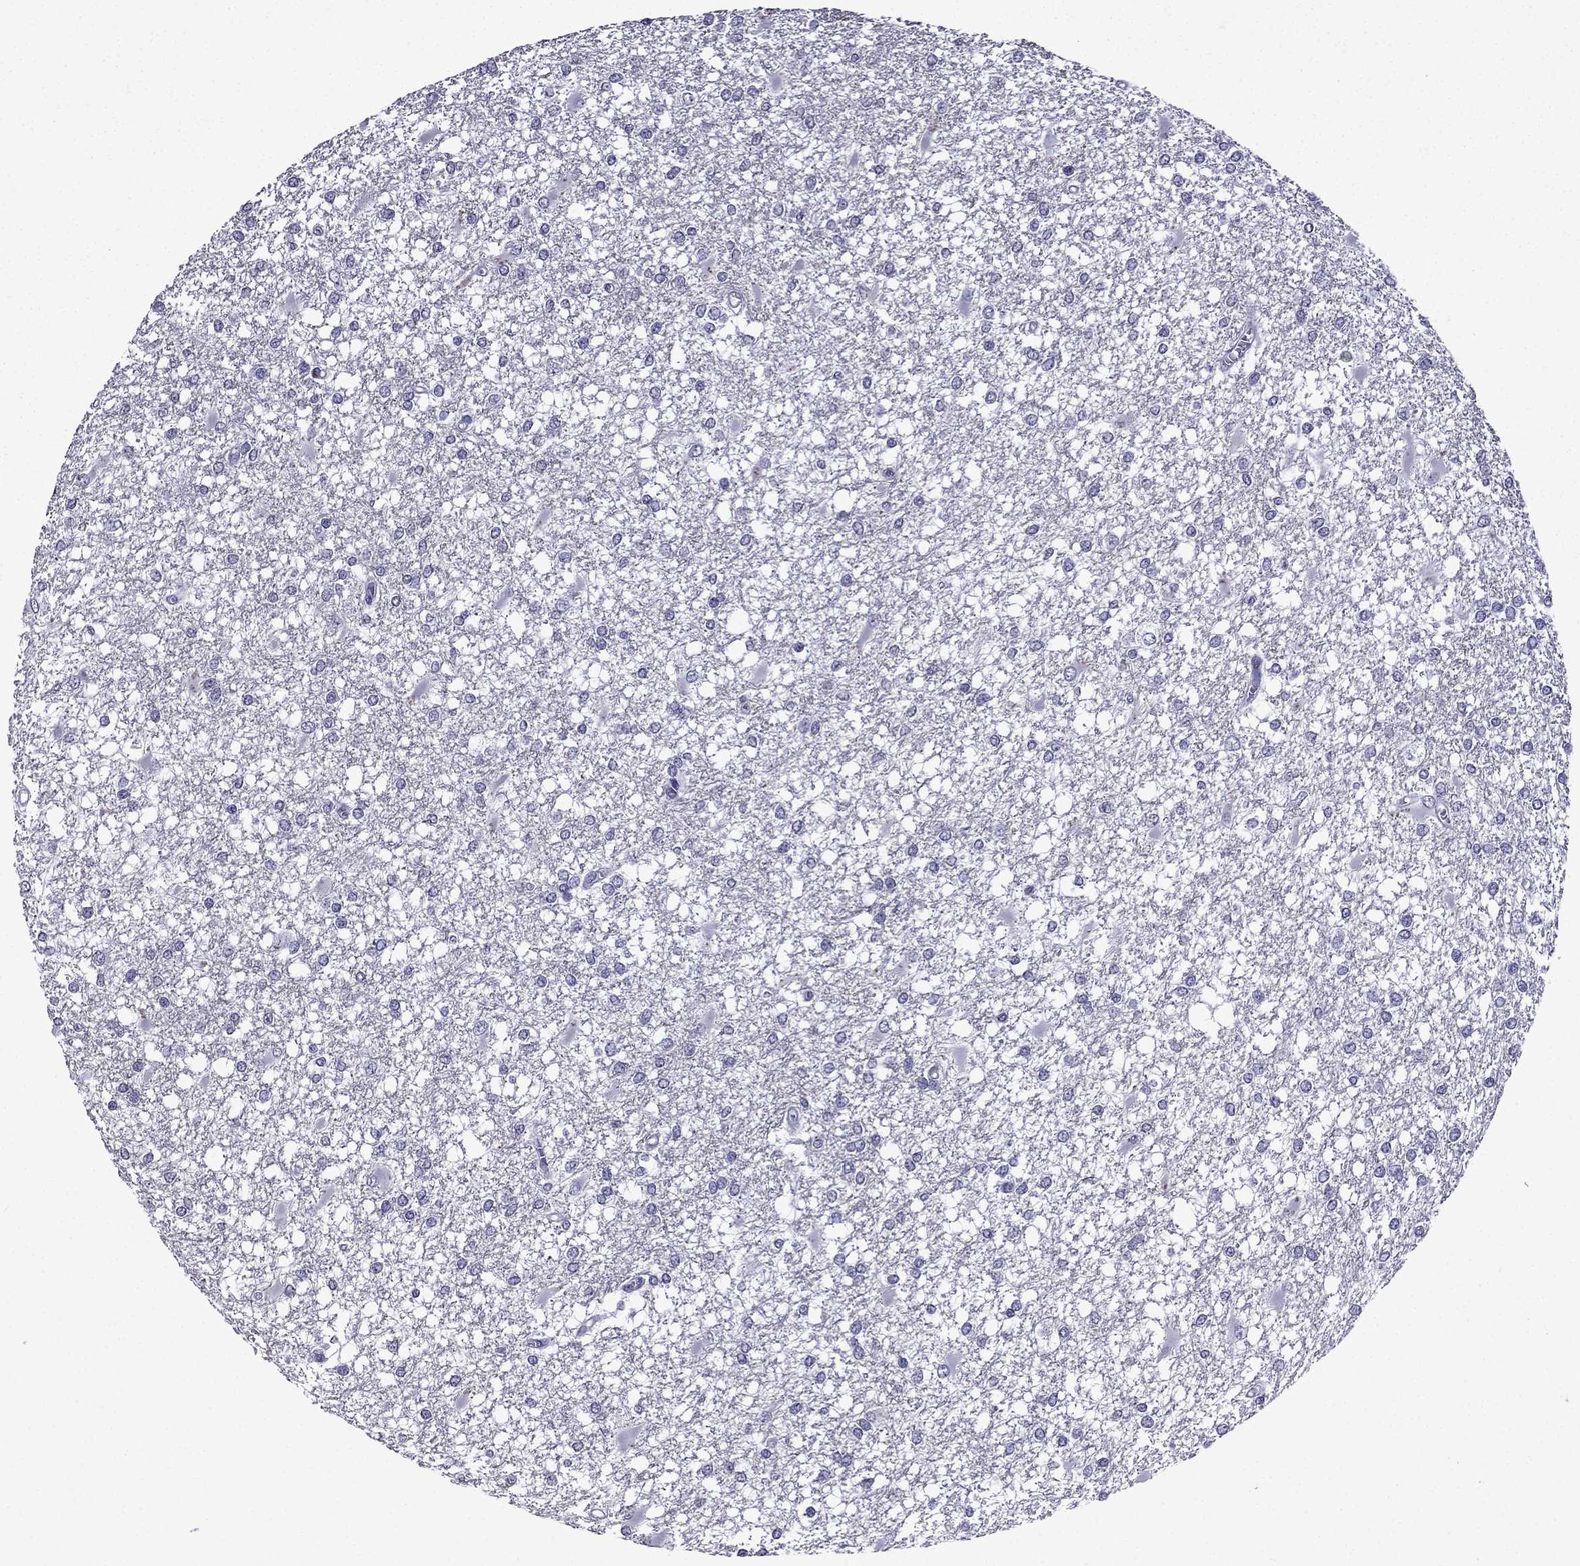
{"staining": {"intensity": "negative", "quantity": "none", "location": "none"}, "tissue": "glioma", "cell_type": "Tumor cells", "image_type": "cancer", "snomed": [{"axis": "morphology", "description": "Glioma, malignant, High grade"}, {"axis": "topography", "description": "Cerebral cortex"}], "caption": "DAB immunohistochemical staining of human malignant glioma (high-grade) shows no significant expression in tumor cells.", "gene": "DNAH17", "patient": {"sex": "male", "age": 79}}